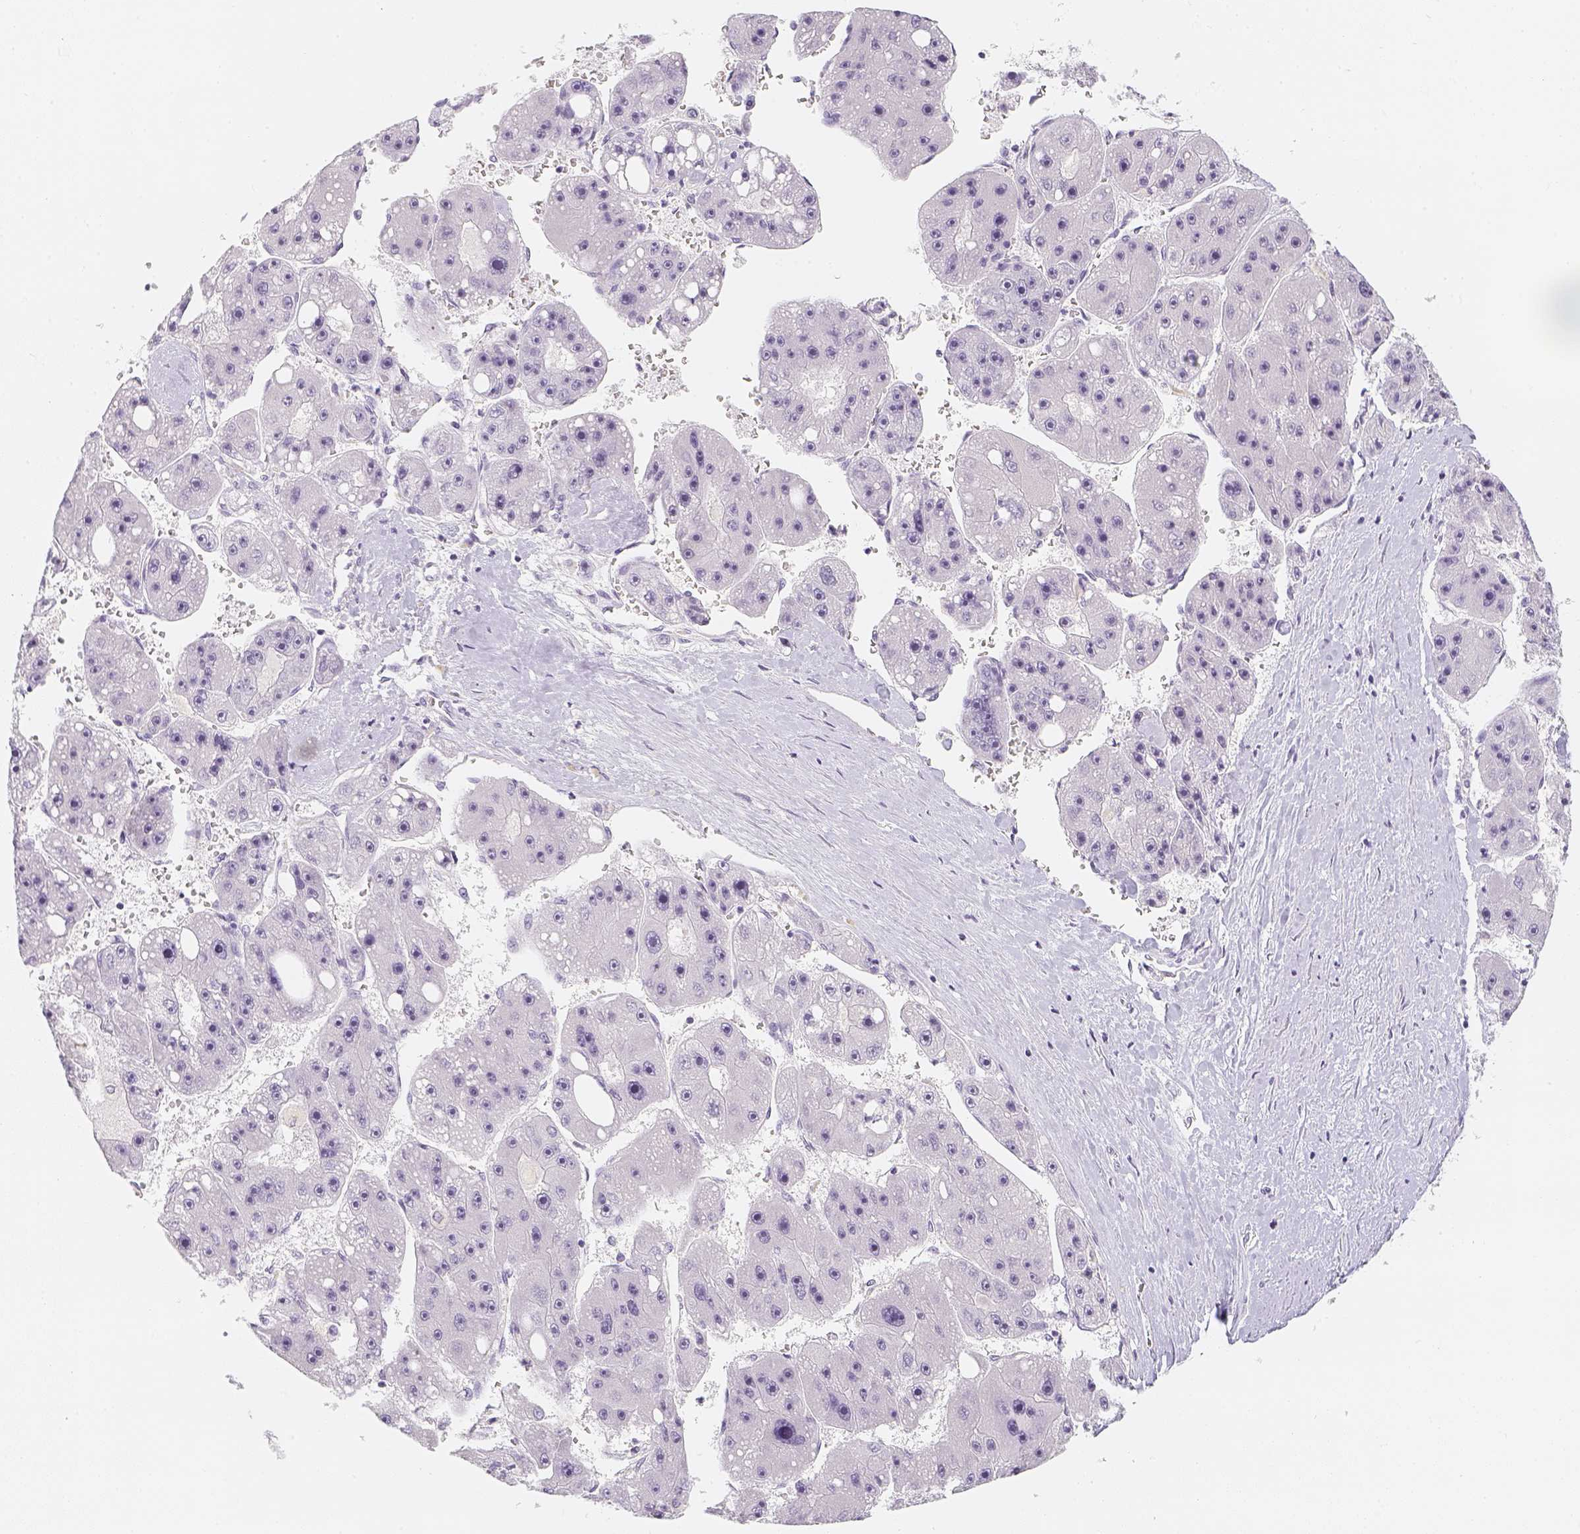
{"staining": {"intensity": "negative", "quantity": "none", "location": "none"}, "tissue": "liver cancer", "cell_type": "Tumor cells", "image_type": "cancer", "snomed": [{"axis": "morphology", "description": "Carcinoma, Hepatocellular, NOS"}, {"axis": "topography", "description": "Liver"}], "caption": "IHC photomicrograph of human liver cancer (hepatocellular carcinoma) stained for a protein (brown), which exhibits no expression in tumor cells. The staining was performed using DAB (3,3'-diaminobenzidine) to visualize the protein expression in brown, while the nuclei were stained in blue with hematoxylin (Magnification: 20x).", "gene": "SLC18A1", "patient": {"sex": "female", "age": 61}}